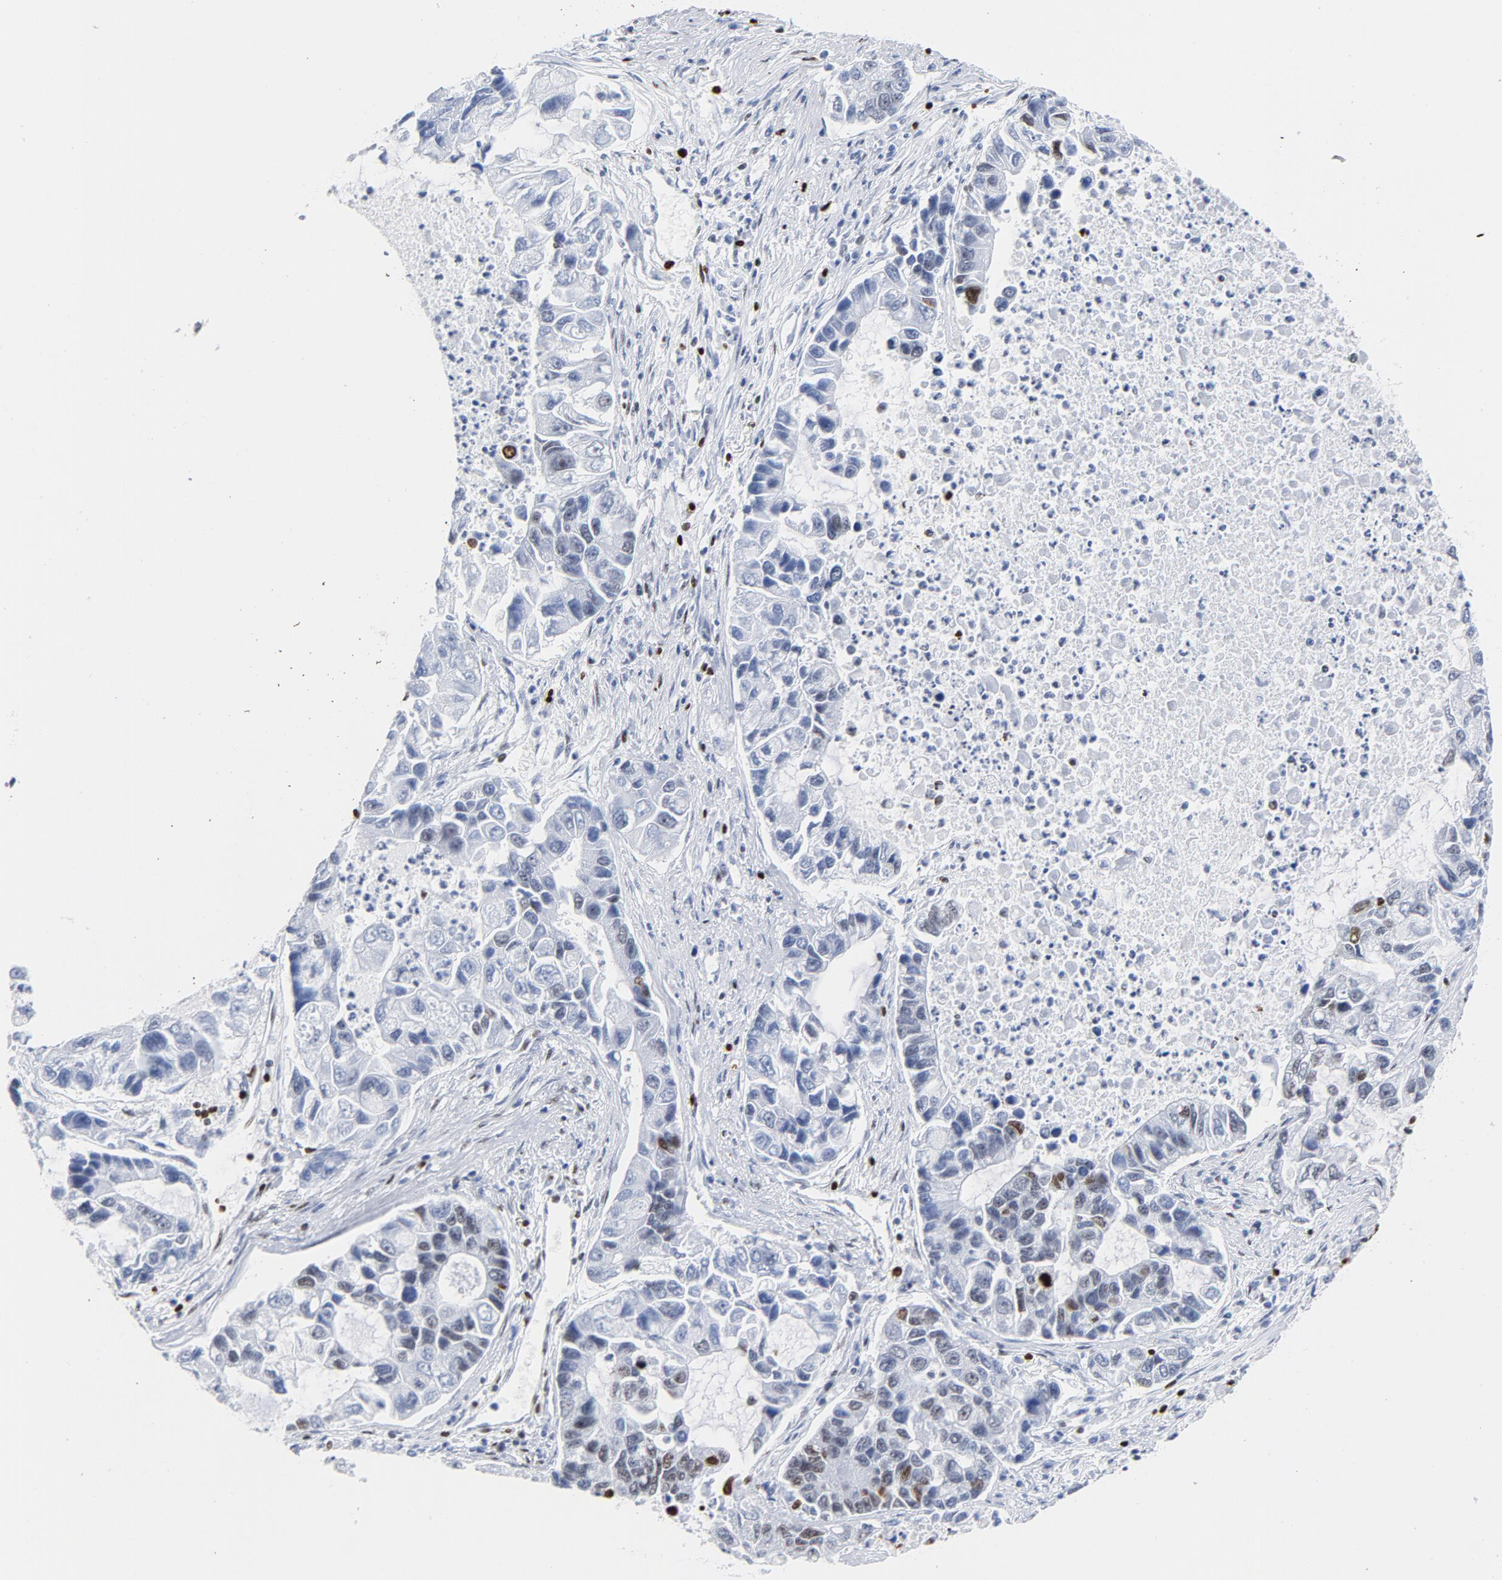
{"staining": {"intensity": "strong", "quantity": "<25%", "location": "nuclear"}, "tissue": "lung cancer", "cell_type": "Tumor cells", "image_type": "cancer", "snomed": [{"axis": "morphology", "description": "Adenocarcinoma, NOS"}, {"axis": "topography", "description": "Lung"}], "caption": "A medium amount of strong nuclear staining is identified in approximately <25% of tumor cells in lung cancer tissue.", "gene": "XRCC5", "patient": {"sex": "female", "age": 51}}